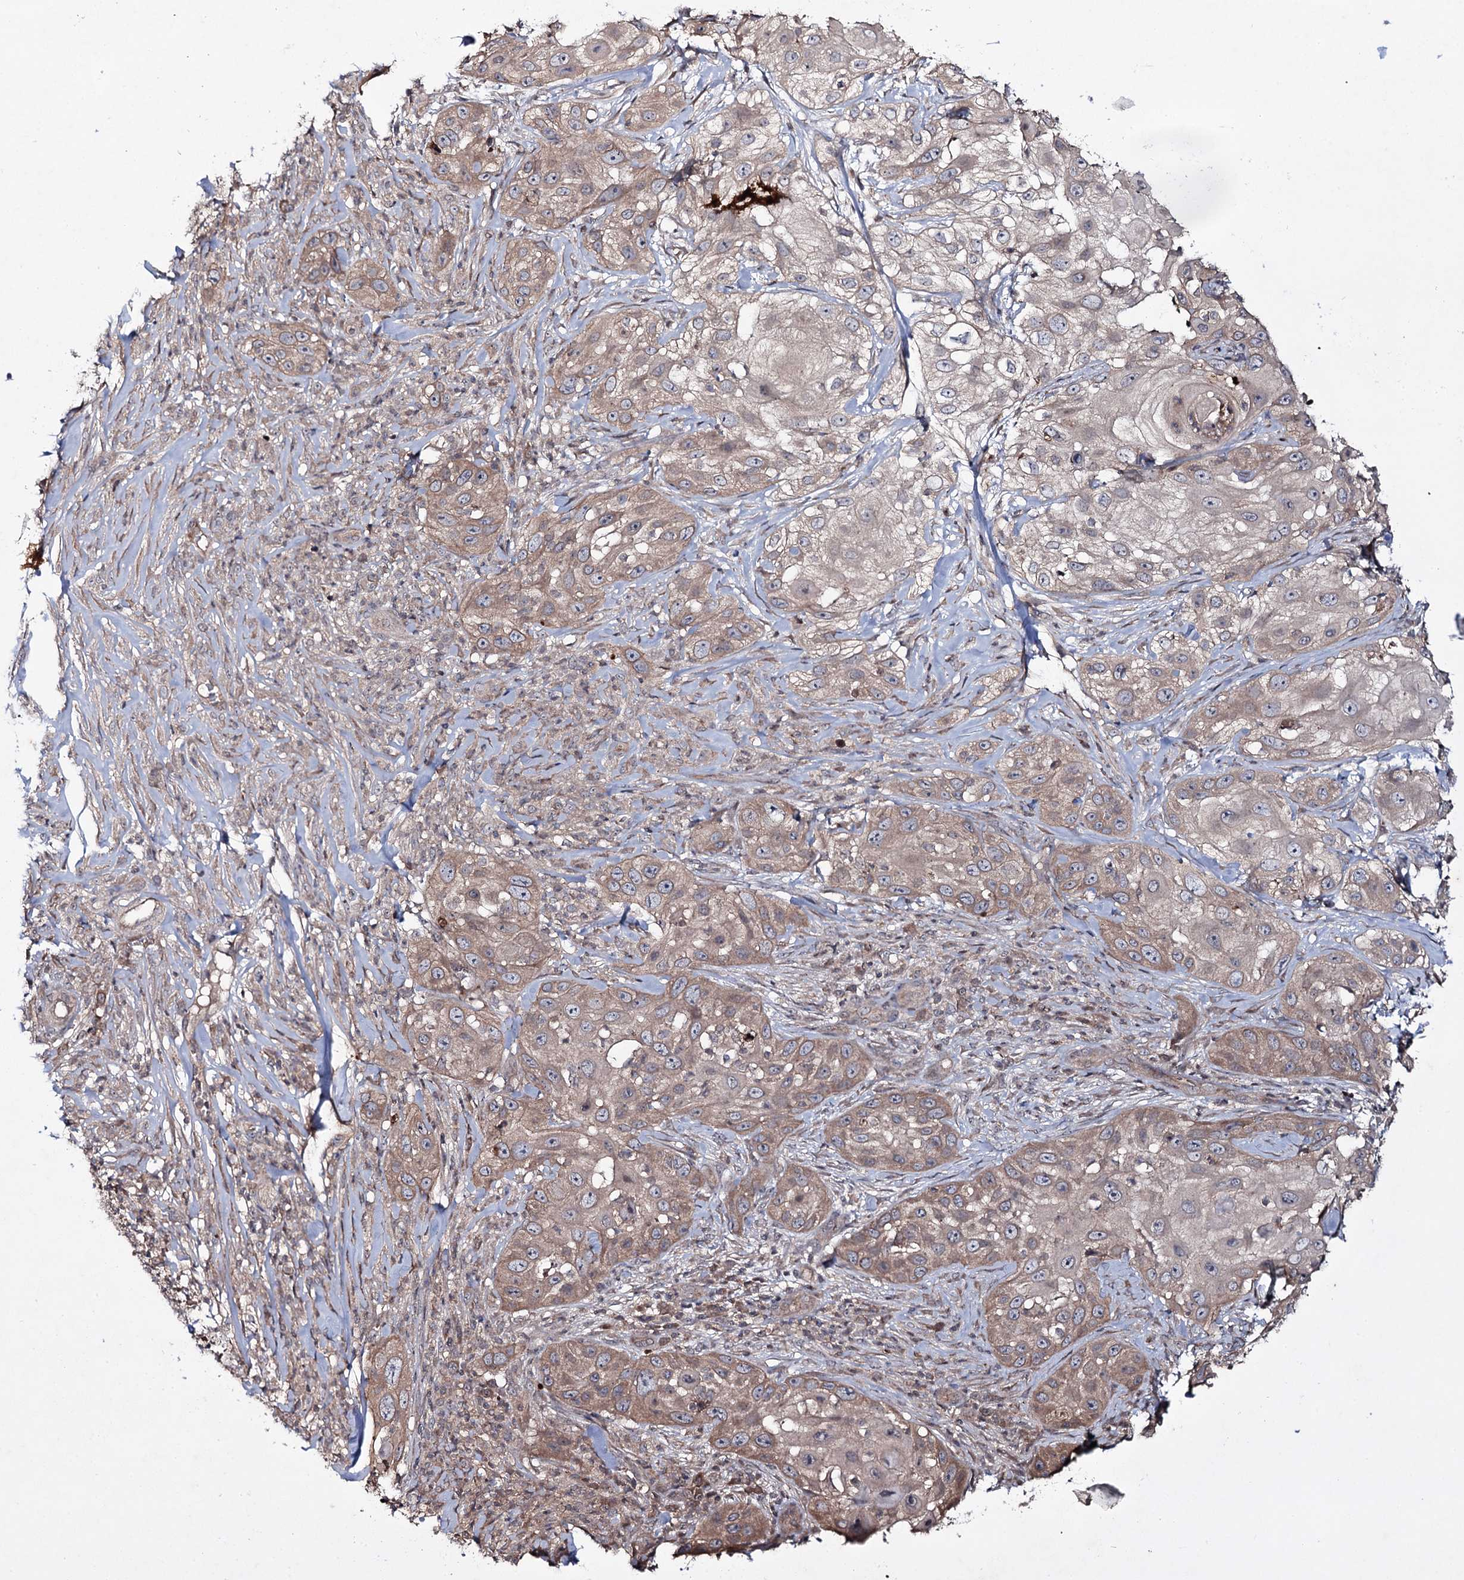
{"staining": {"intensity": "moderate", "quantity": ">75%", "location": "cytoplasmic/membranous"}, "tissue": "skin cancer", "cell_type": "Tumor cells", "image_type": "cancer", "snomed": [{"axis": "morphology", "description": "Squamous cell carcinoma, NOS"}, {"axis": "topography", "description": "Skin"}], "caption": "The histopathology image shows immunohistochemical staining of skin squamous cell carcinoma. There is moderate cytoplasmic/membranous positivity is present in about >75% of tumor cells.", "gene": "SNAP23", "patient": {"sex": "female", "age": 44}}